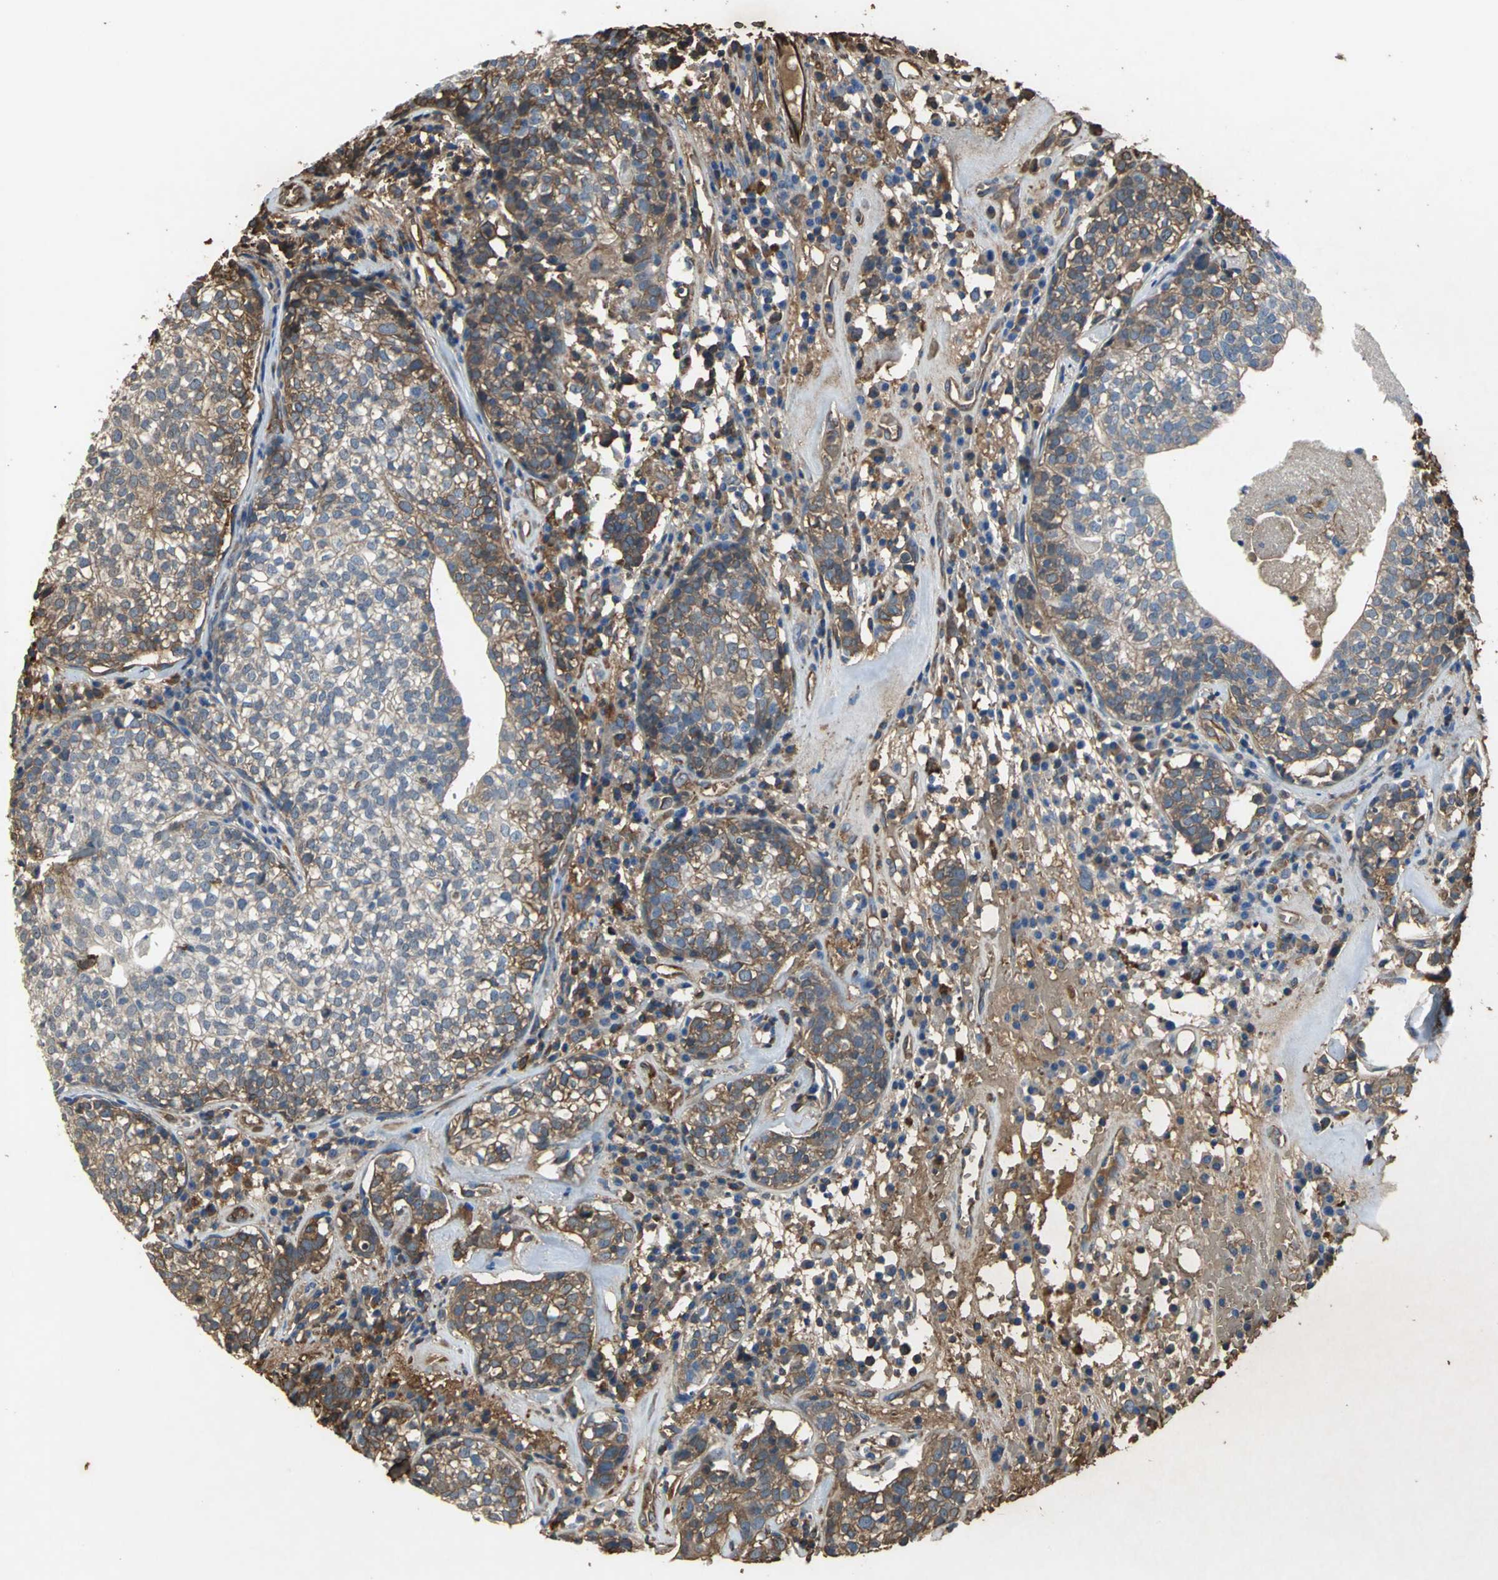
{"staining": {"intensity": "strong", "quantity": "25%-75%", "location": "cytoplasmic/membranous"}, "tissue": "head and neck cancer", "cell_type": "Tumor cells", "image_type": "cancer", "snomed": [{"axis": "morphology", "description": "Adenocarcinoma, NOS"}, {"axis": "topography", "description": "Salivary gland"}, {"axis": "topography", "description": "Head-Neck"}], "caption": "IHC (DAB) staining of adenocarcinoma (head and neck) reveals strong cytoplasmic/membranous protein staining in about 25%-75% of tumor cells.", "gene": "TREM1", "patient": {"sex": "female", "age": 65}}